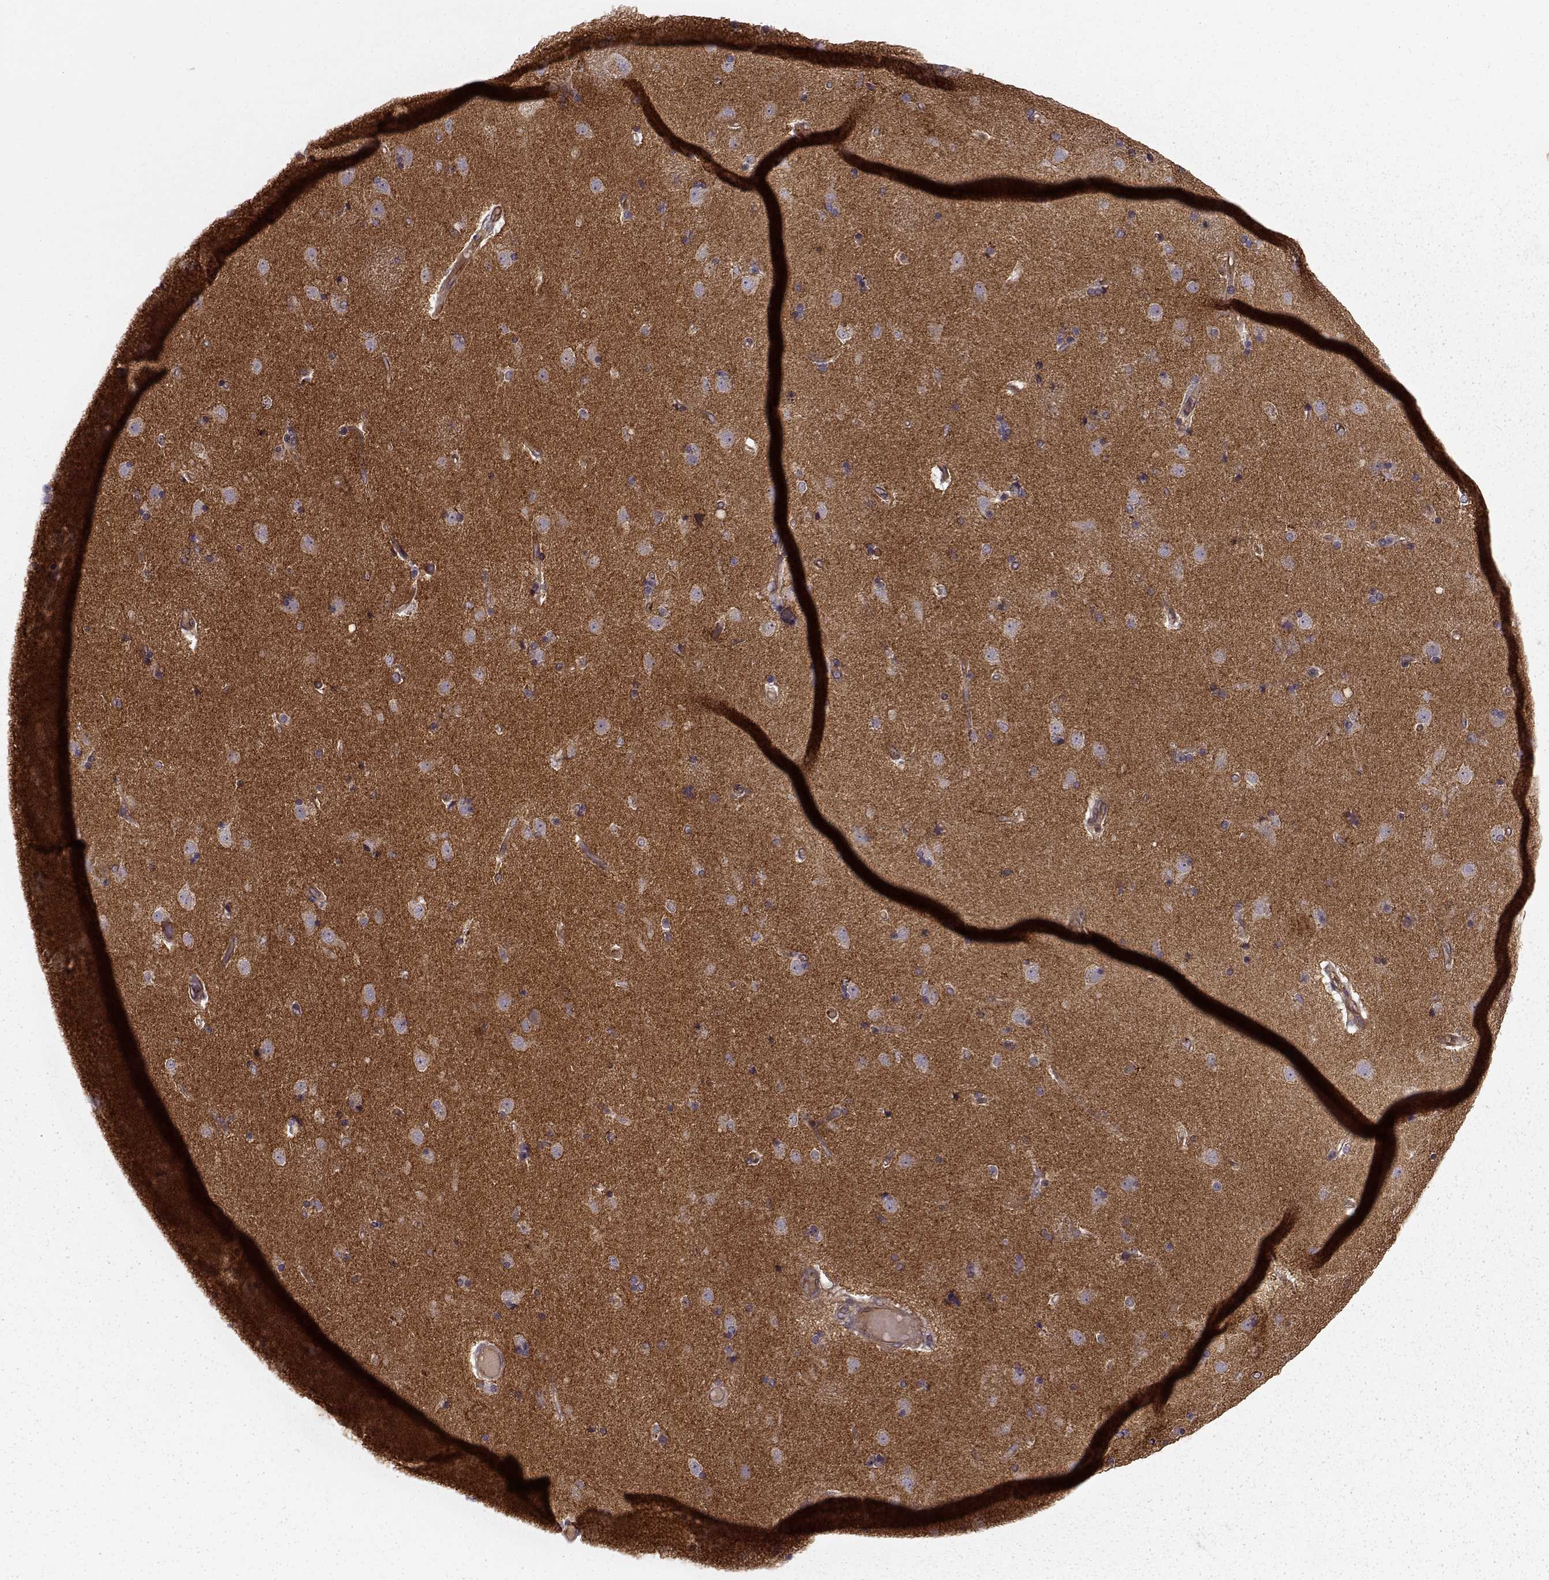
{"staining": {"intensity": "negative", "quantity": "none", "location": "none"}, "tissue": "caudate", "cell_type": "Glial cells", "image_type": "normal", "snomed": [{"axis": "morphology", "description": "Normal tissue, NOS"}, {"axis": "topography", "description": "Lateral ventricle wall"}], "caption": "Human caudate stained for a protein using immunohistochemistry exhibits no staining in glial cells.", "gene": "IFRD2", "patient": {"sex": "female", "age": 71}}